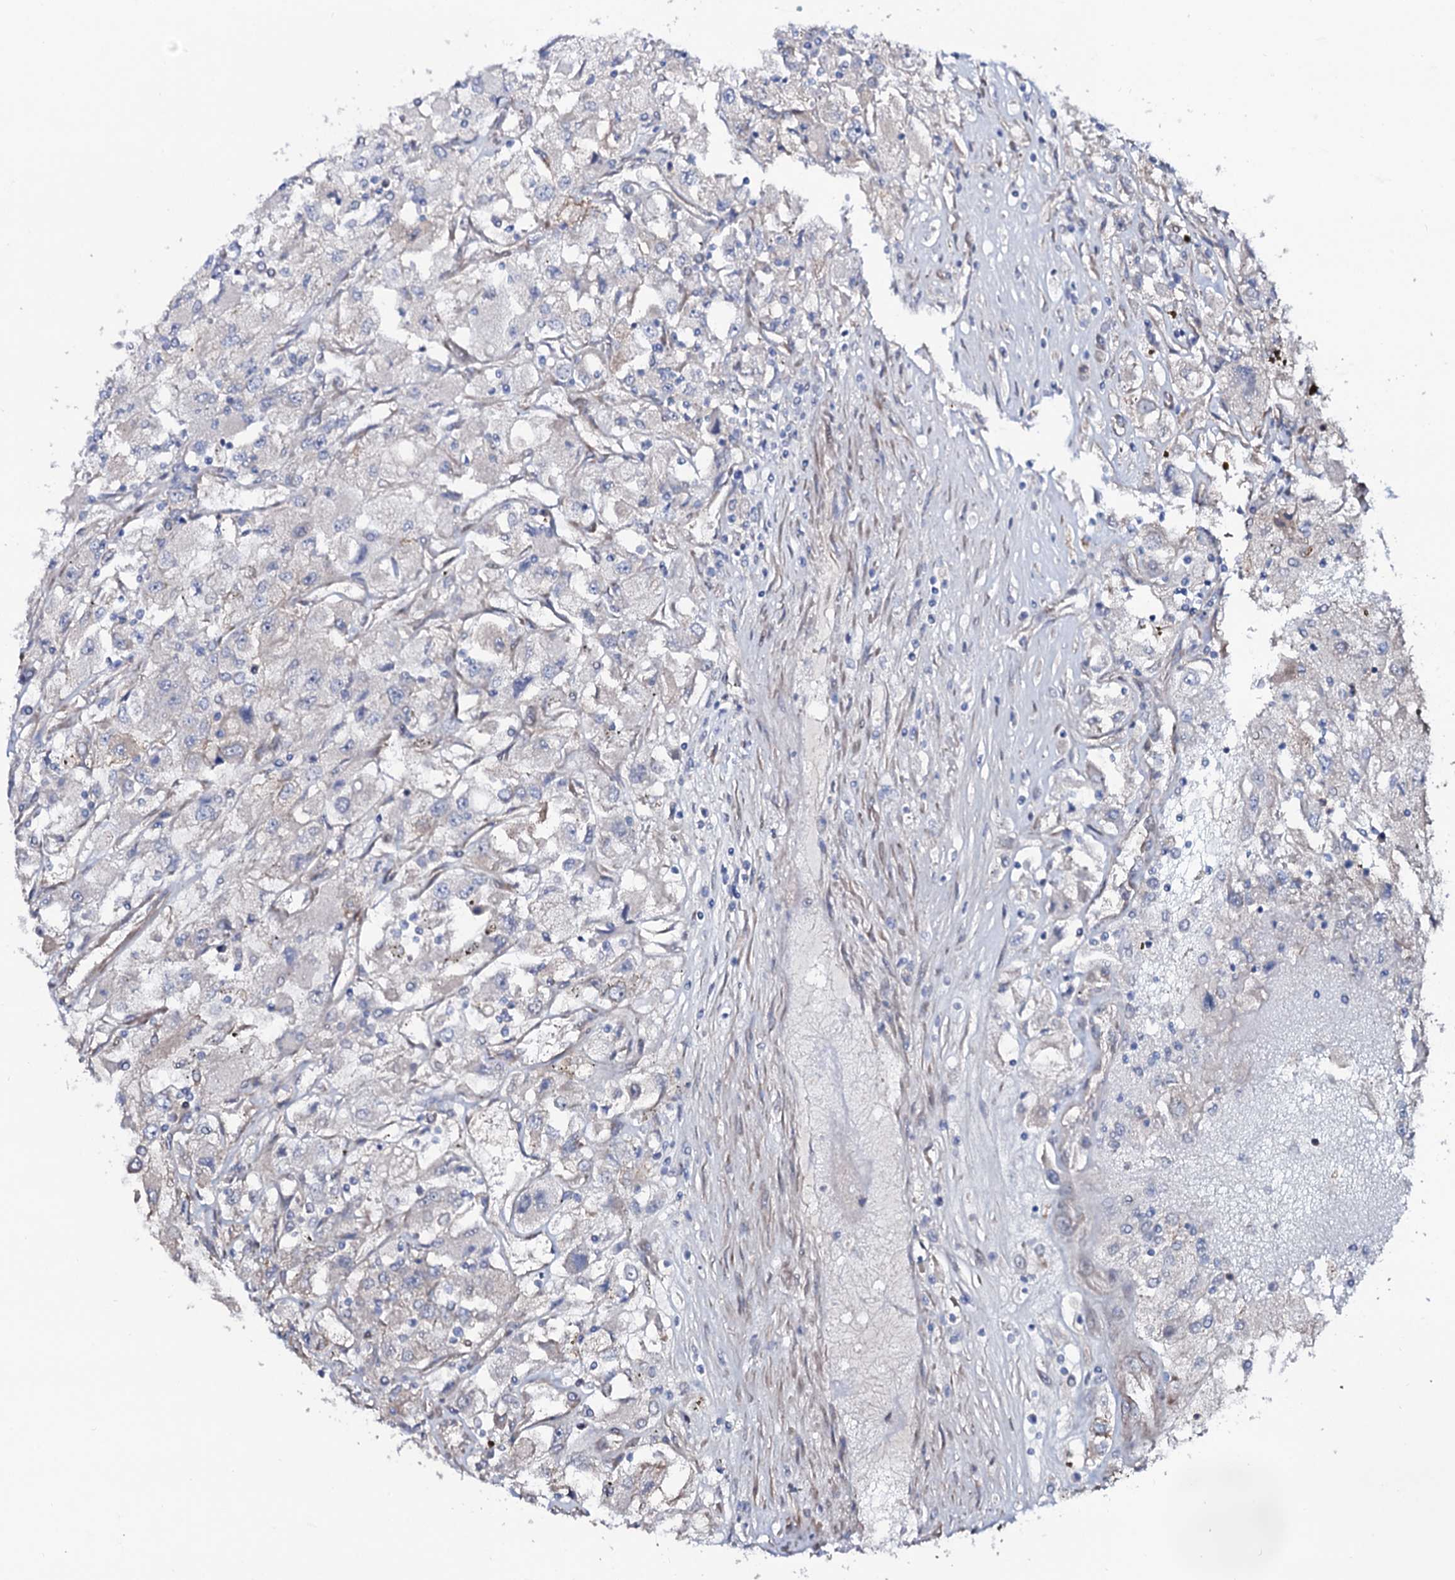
{"staining": {"intensity": "negative", "quantity": "none", "location": "none"}, "tissue": "renal cancer", "cell_type": "Tumor cells", "image_type": "cancer", "snomed": [{"axis": "morphology", "description": "Adenocarcinoma, NOS"}, {"axis": "topography", "description": "Kidney"}], "caption": "Human renal cancer stained for a protein using immunohistochemistry displays no expression in tumor cells.", "gene": "PPP1R3D", "patient": {"sex": "female", "age": 52}}